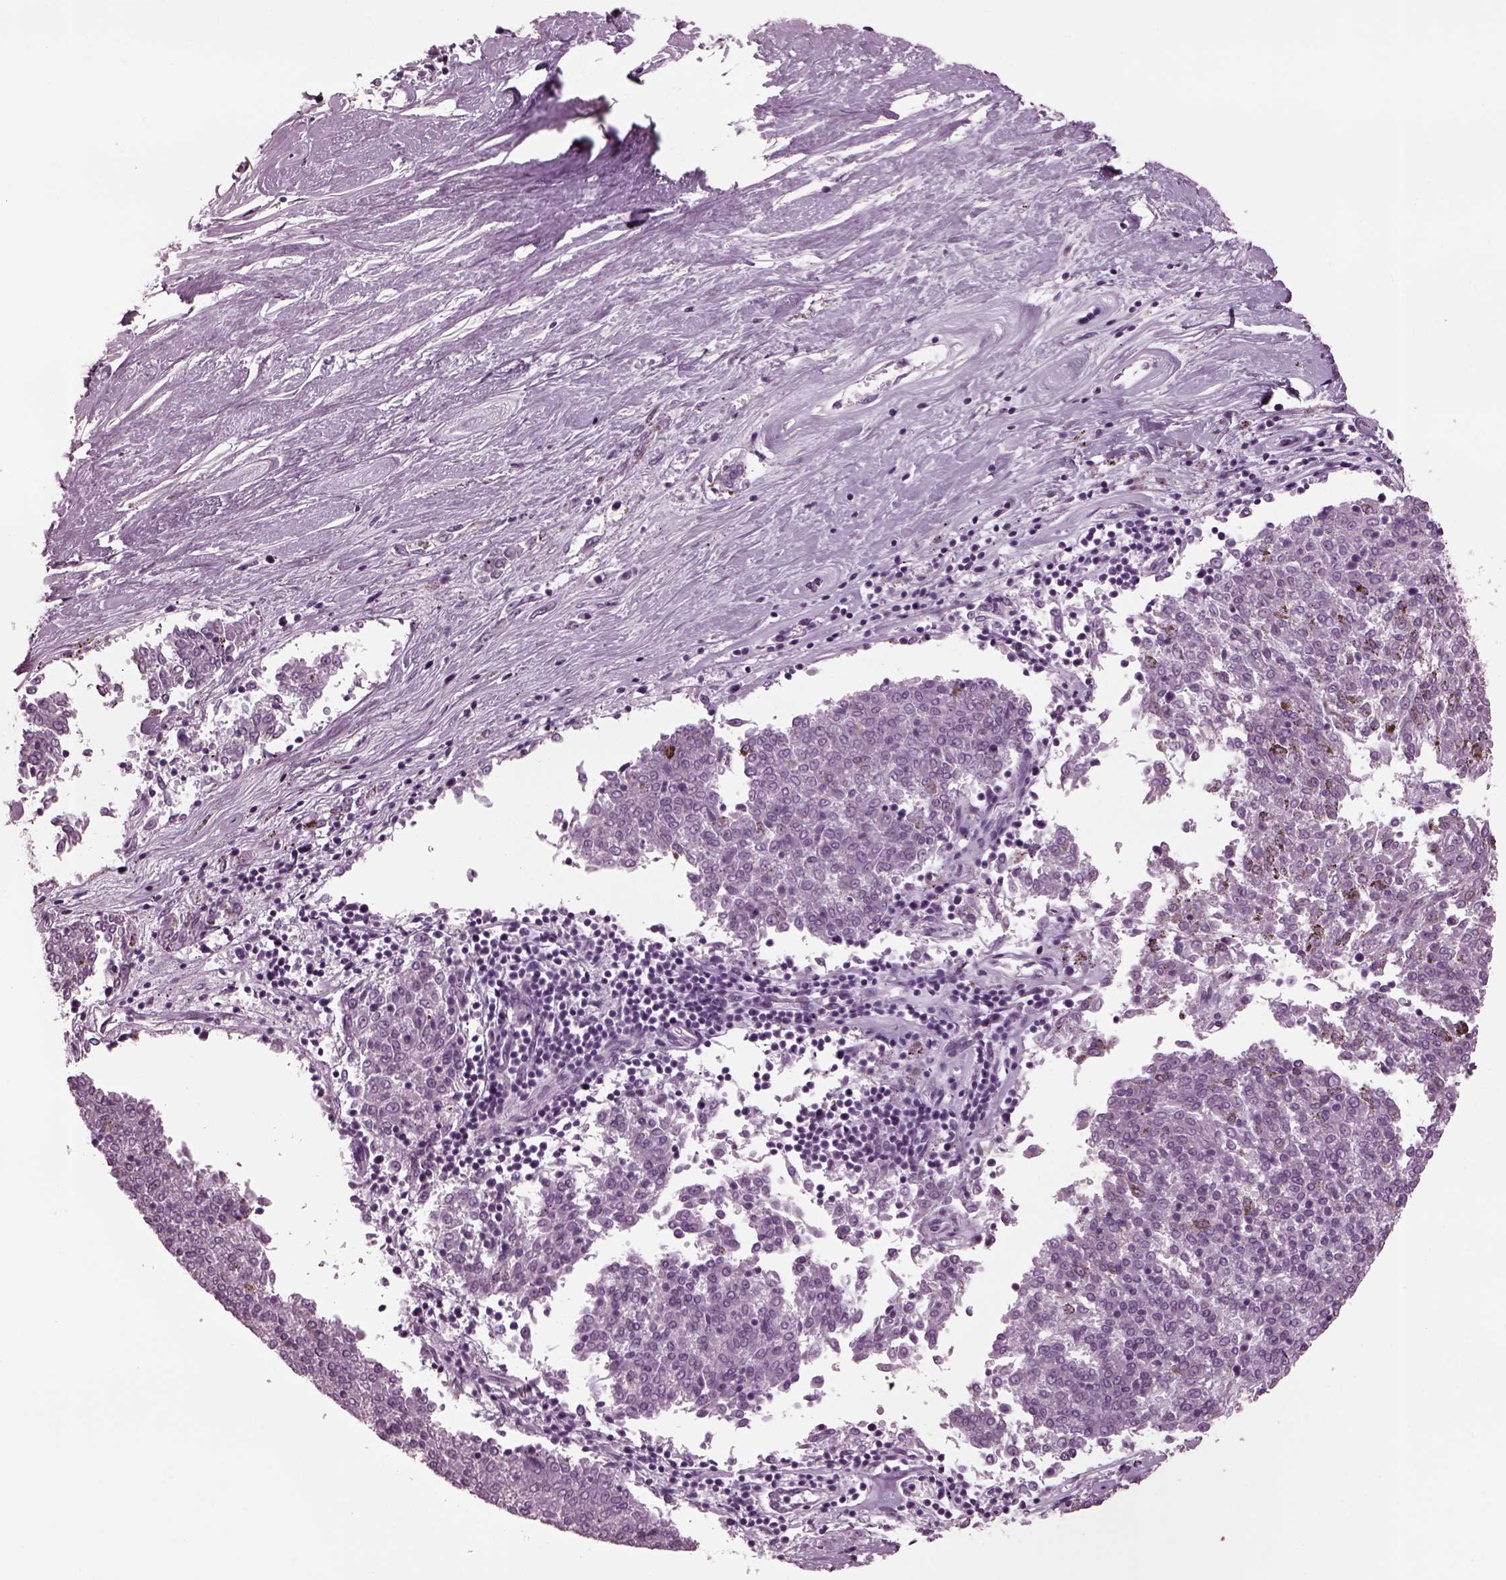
{"staining": {"intensity": "negative", "quantity": "none", "location": "none"}, "tissue": "melanoma", "cell_type": "Tumor cells", "image_type": "cancer", "snomed": [{"axis": "morphology", "description": "Malignant melanoma, NOS"}, {"axis": "topography", "description": "Skin"}], "caption": "The immunohistochemistry photomicrograph has no significant positivity in tumor cells of malignant melanoma tissue.", "gene": "TPPP2", "patient": {"sex": "female", "age": 72}}